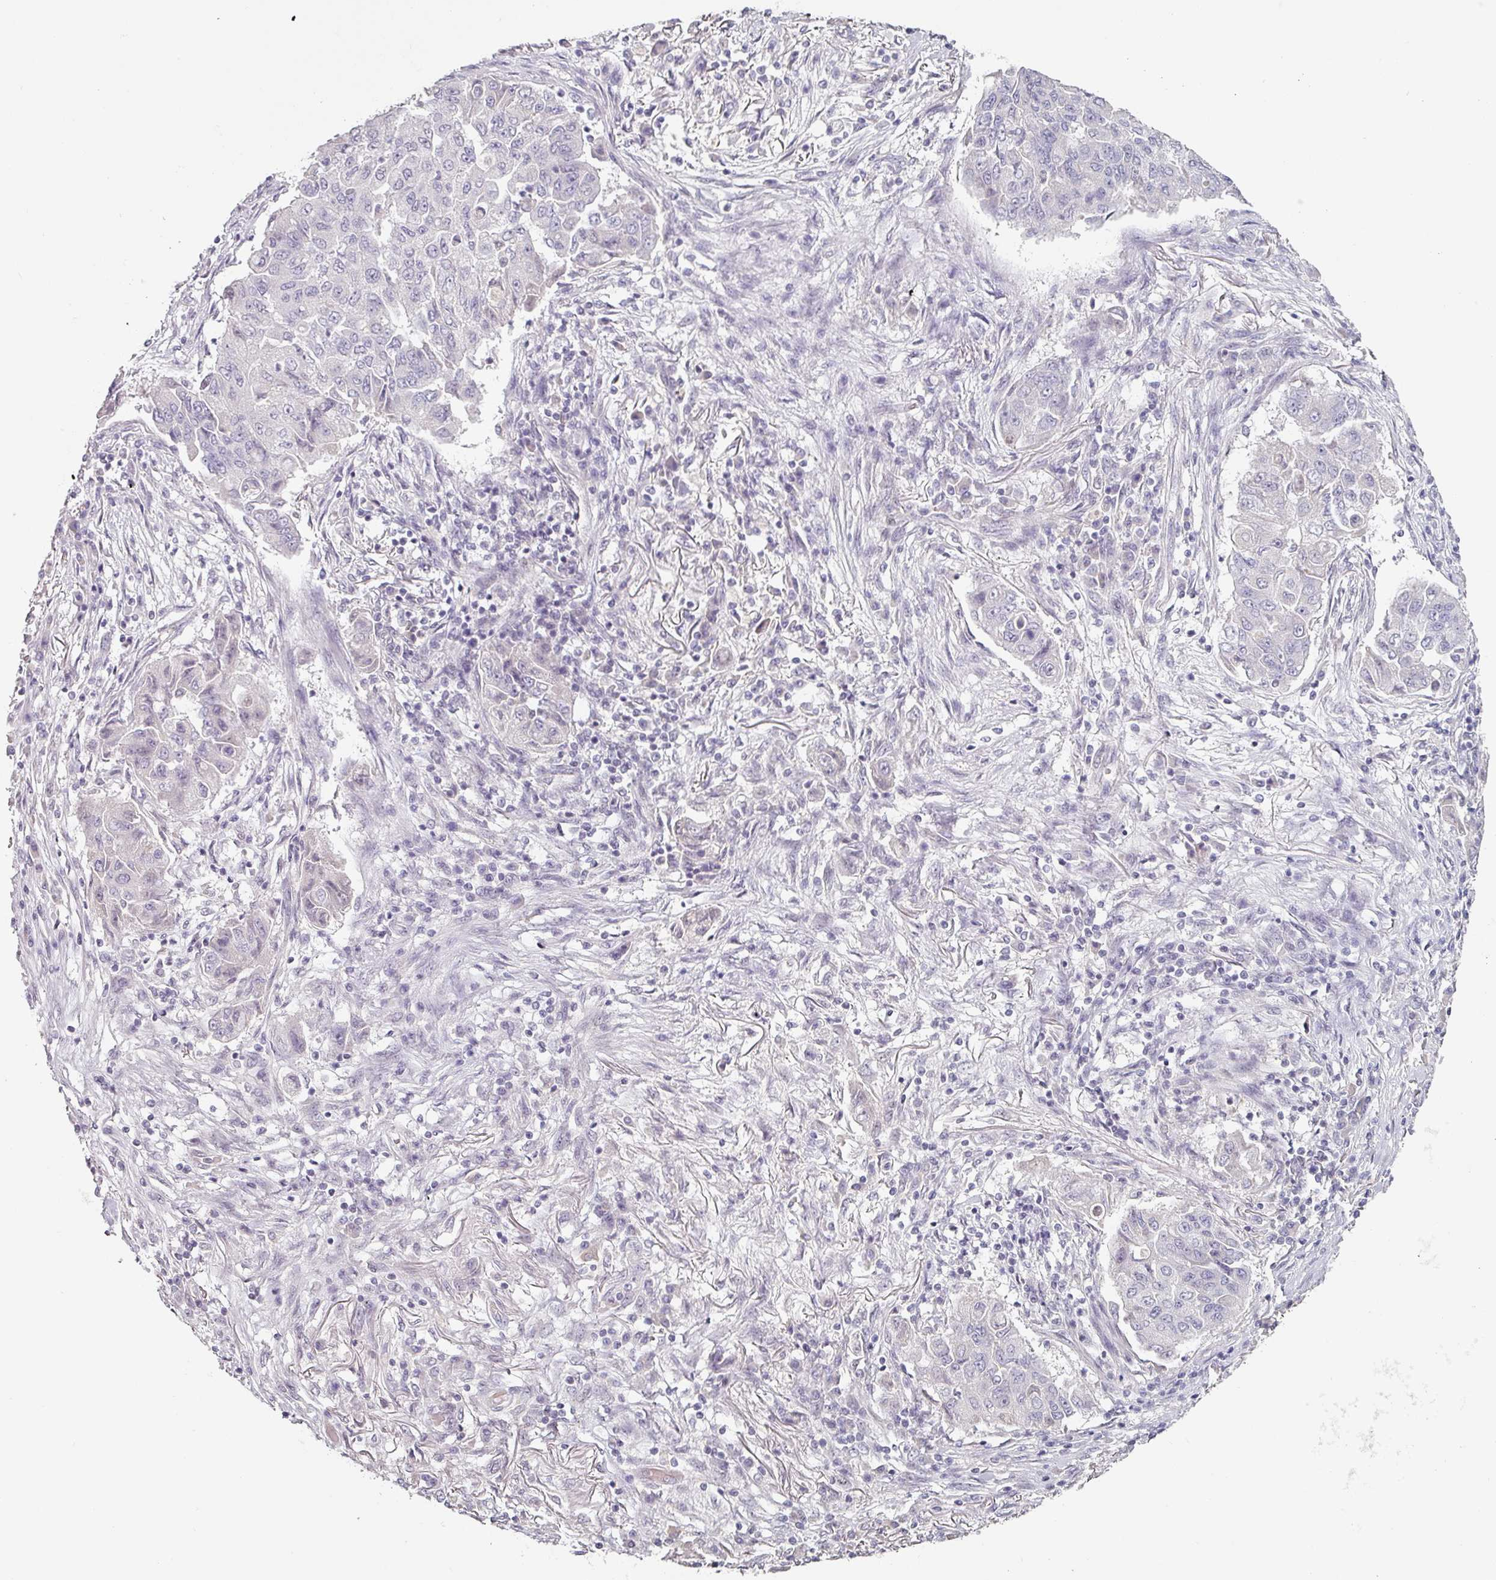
{"staining": {"intensity": "negative", "quantity": "none", "location": "none"}, "tissue": "lung cancer", "cell_type": "Tumor cells", "image_type": "cancer", "snomed": [{"axis": "morphology", "description": "Squamous cell carcinoma, NOS"}, {"axis": "topography", "description": "Lung"}], "caption": "Immunohistochemistry histopathology image of neoplastic tissue: lung cancer stained with DAB shows no significant protein expression in tumor cells.", "gene": "ELK1", "patient": {"sex": "male", "age": 74}}